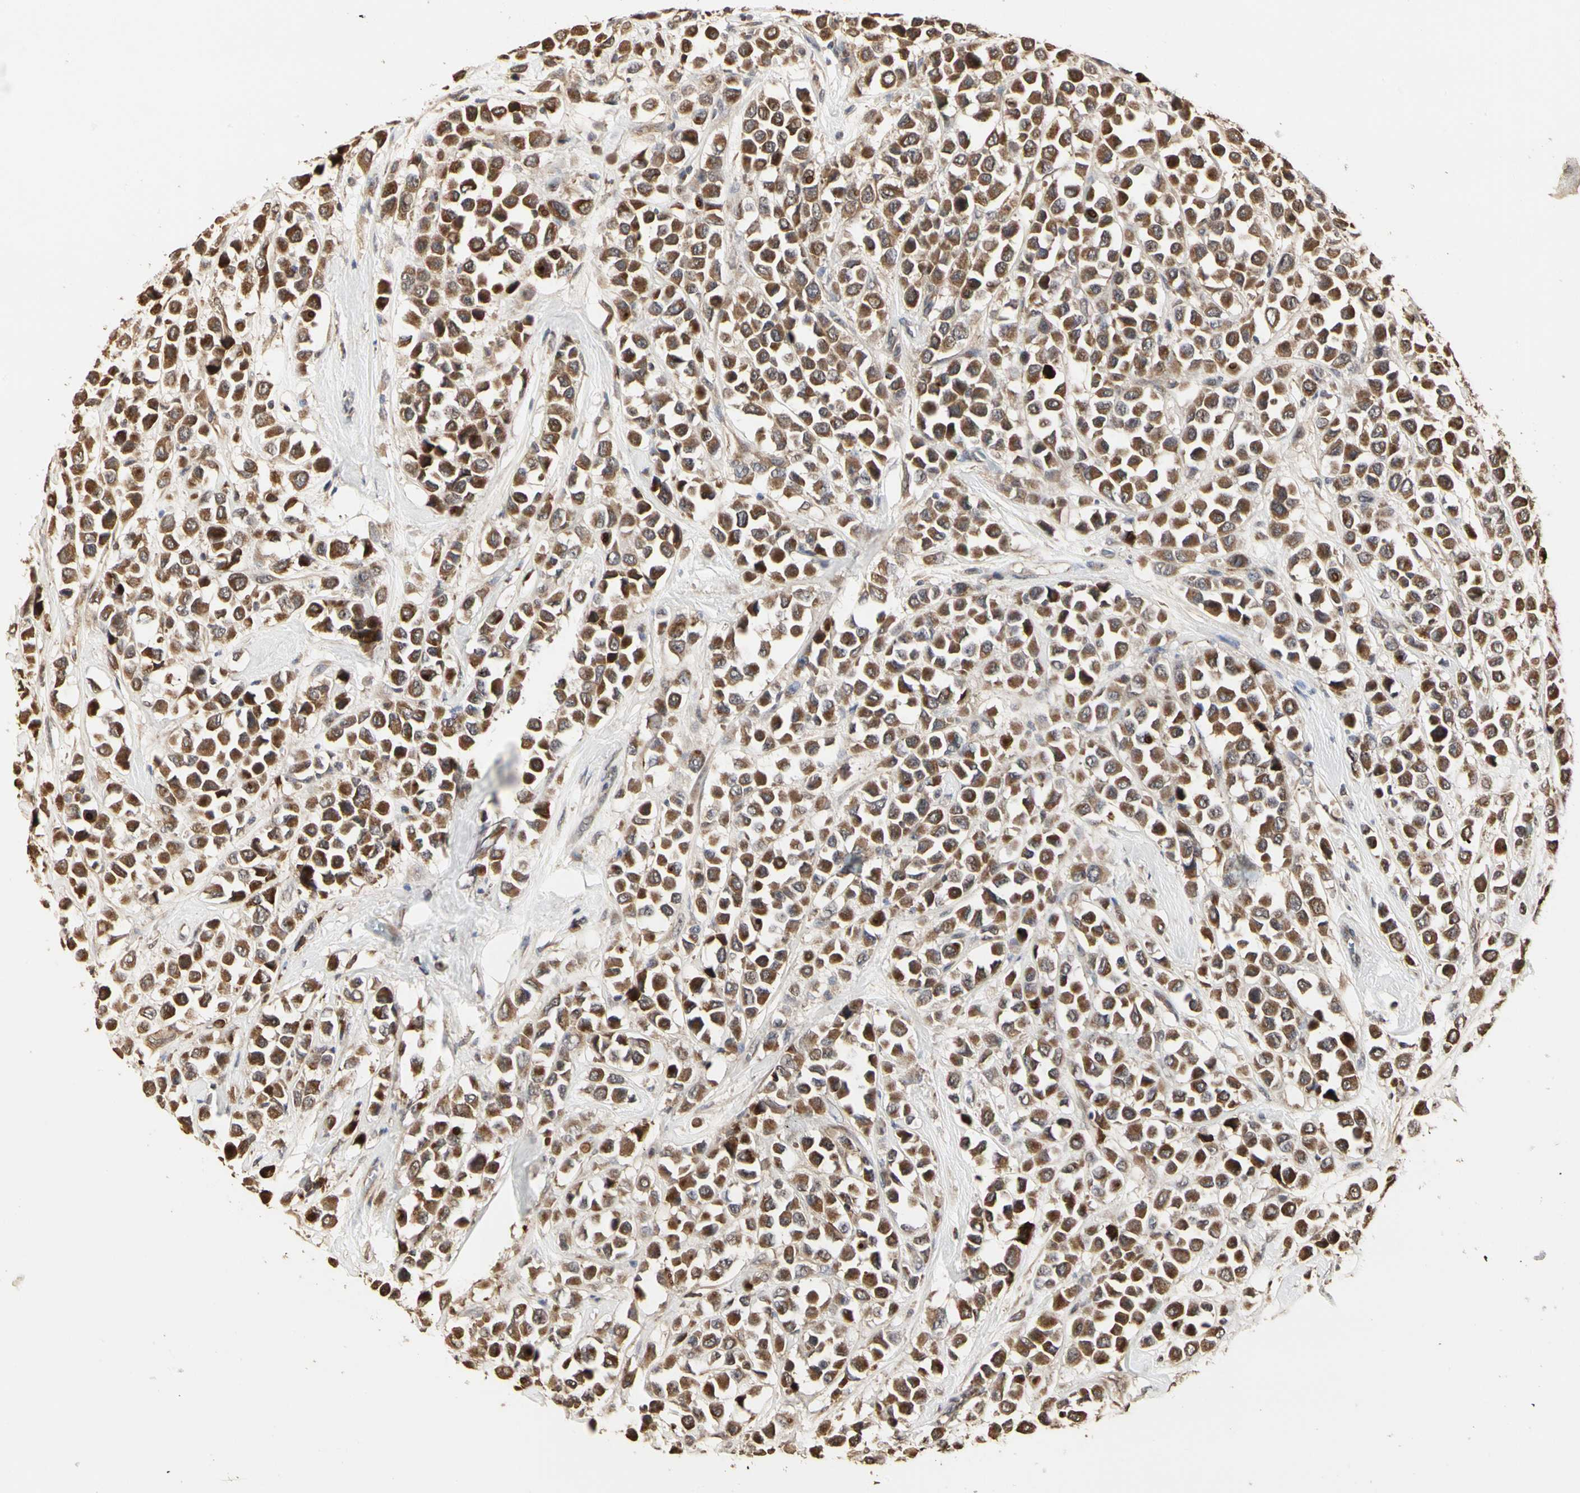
{"staining": {"intensity": "strong", "quantity": ">75%", "location": "cytoplasmic/membranous"}, "tissue": "breast cancer", "cell_type": "Tumor cells", "image_type": "cancer", "snomed": [{"axis": "morphology", "description": "Duct carcinoma"}, {"axis": "topography", "description": "Breast"}], "caption": "Human breast cancer stained for a protein (brown) shows strong cytoplasmic/membranous positive positivity in approximately >75% of tumor cells.", "gene": "TAOK1", "patient": {"sex": "female", "age": 61}}